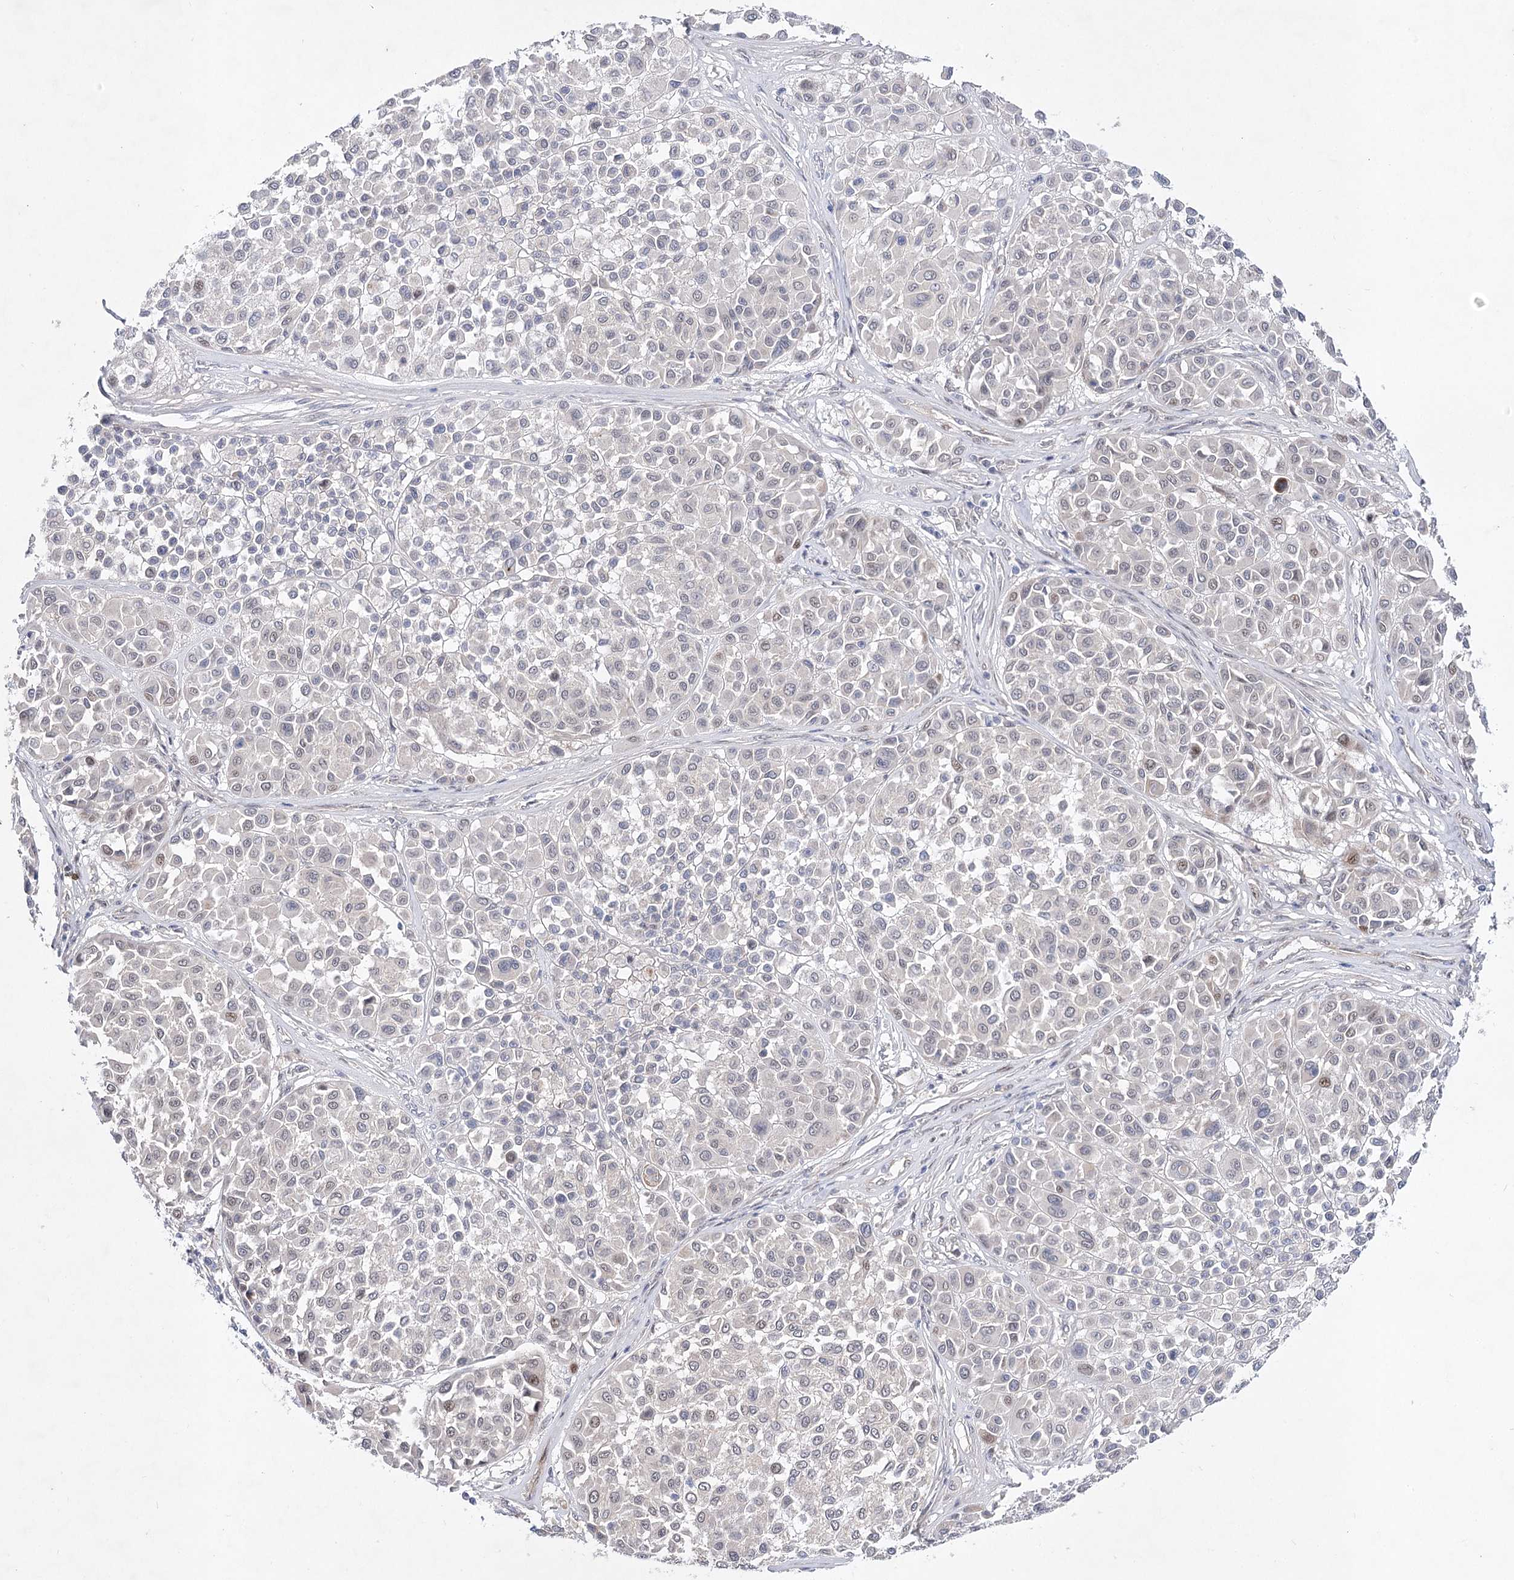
{"staining": {"intensity": "negative", "quantity": "none", "location": "none"}, "tissue": "melanoma", "cell_type": "Tumor cells", "image_type": "cancer", "snomed": [{"axis": "morphology", "description": "Malignant melanoma, Metastatic site"}, {"axis": "topography", "description": "Soft tissue"}], "caption": "IHC micrograph of human malignant melanoma (metastatic site) stained for a protein (brown), which exhibits no expression in tumor cells. Brightfield microscopy of immunohistochemistry (IHC) stained with DAB (brown) and hematoxylin (blue), captured at high magnification.", "gene": "ARHGAP32", "patient": {"sex": "male", "age": 41}}